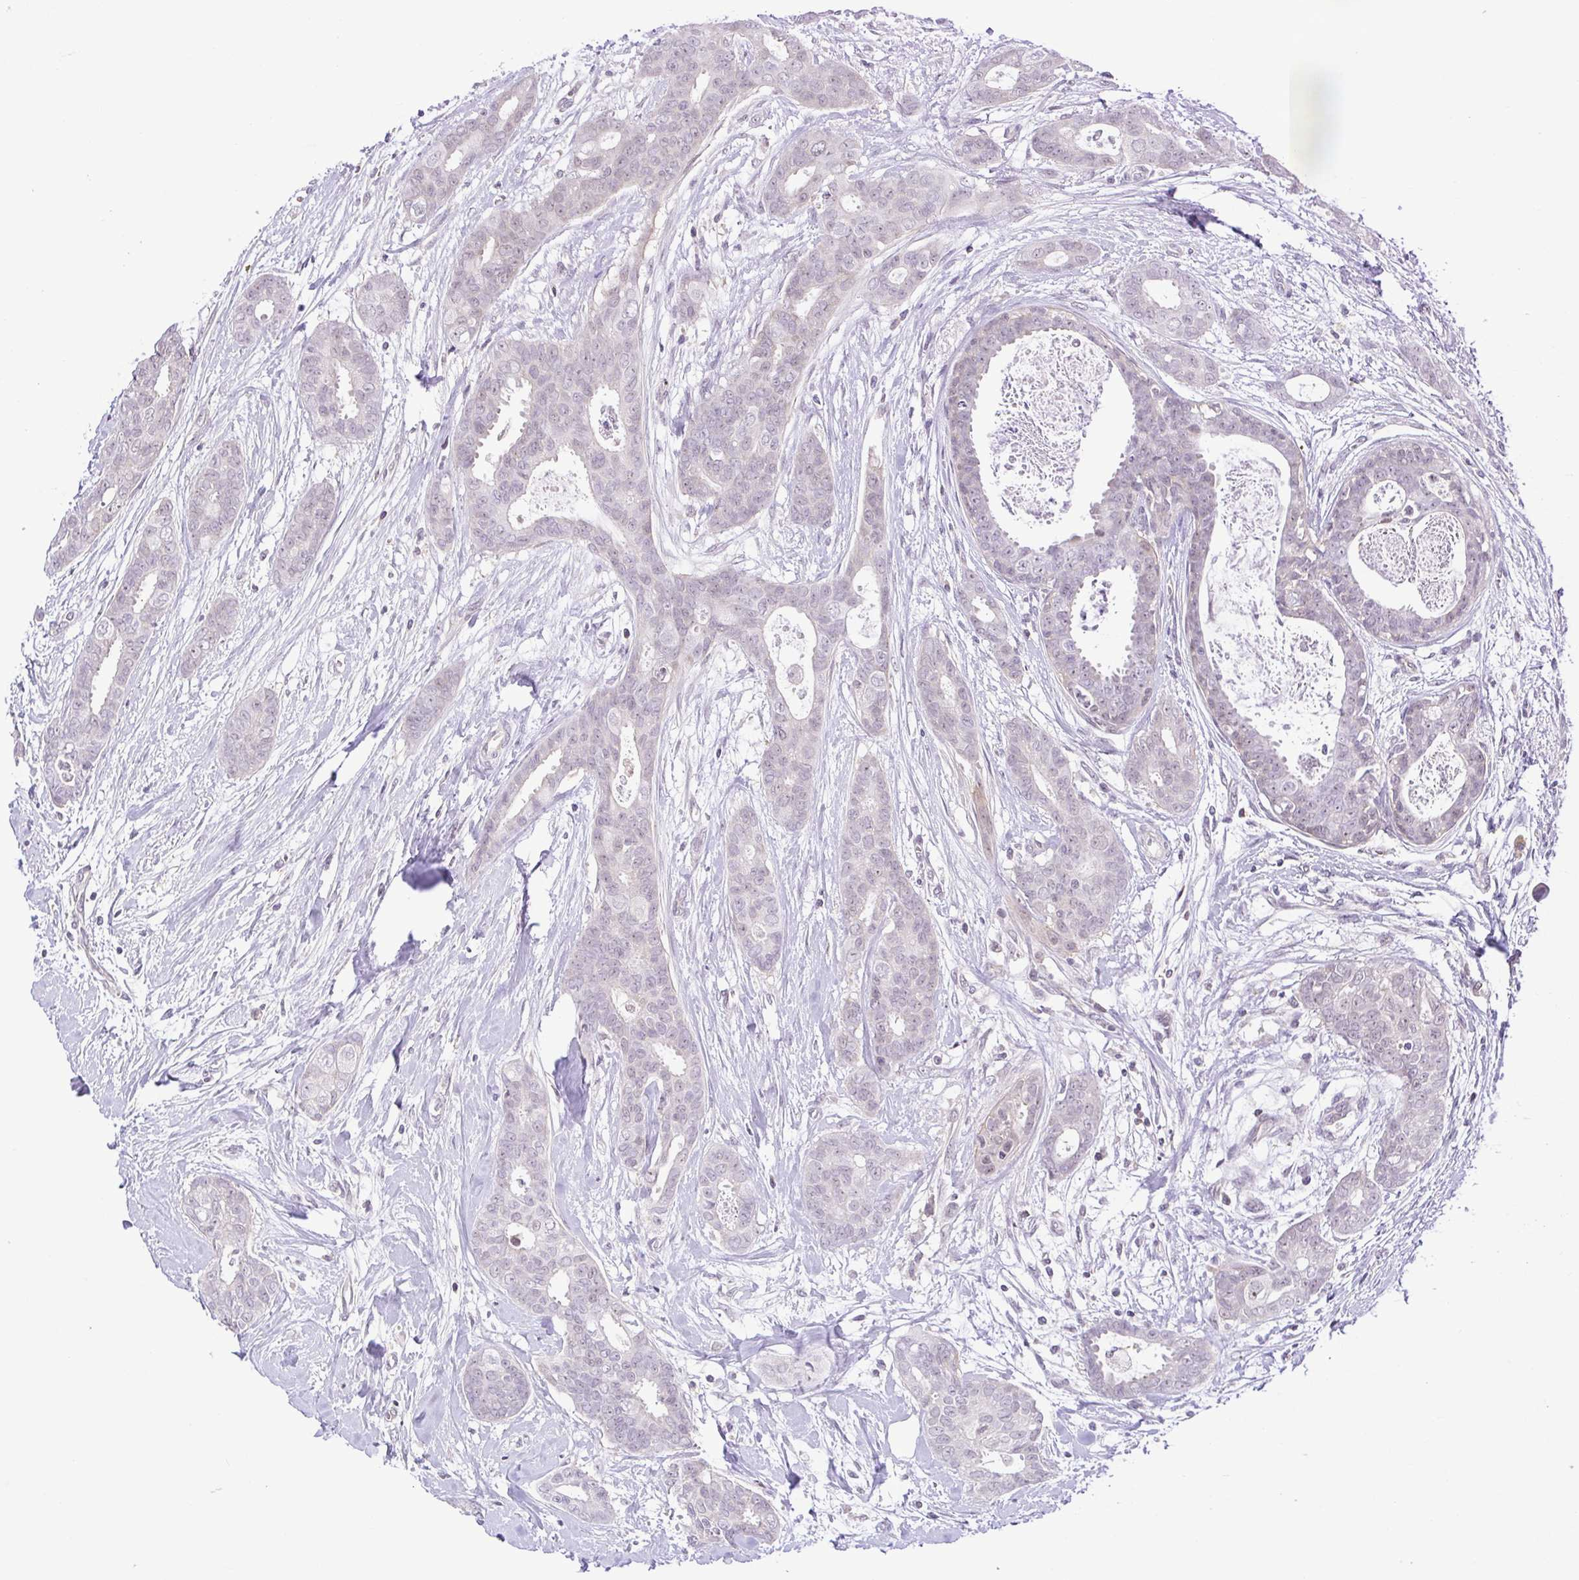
{"staining": {"intensity": "weak", "quantity": "<25%", "location": "nuclear"}, "tissue": "breast cancer", "cell_type": "Tumor cells", "image_type": "cancer", "snomed": [{"axis": "morphology", "description": "Duct carcinoma"}, {"axis": "topography", "description": "Breast"}], "caption": "A histopathology image of human infiltrating ductal carcinoma (breast) is negative for staining in tumor cells.", "gene": "RSL24D1", "patient": {"sex": "female", "age": 45}}